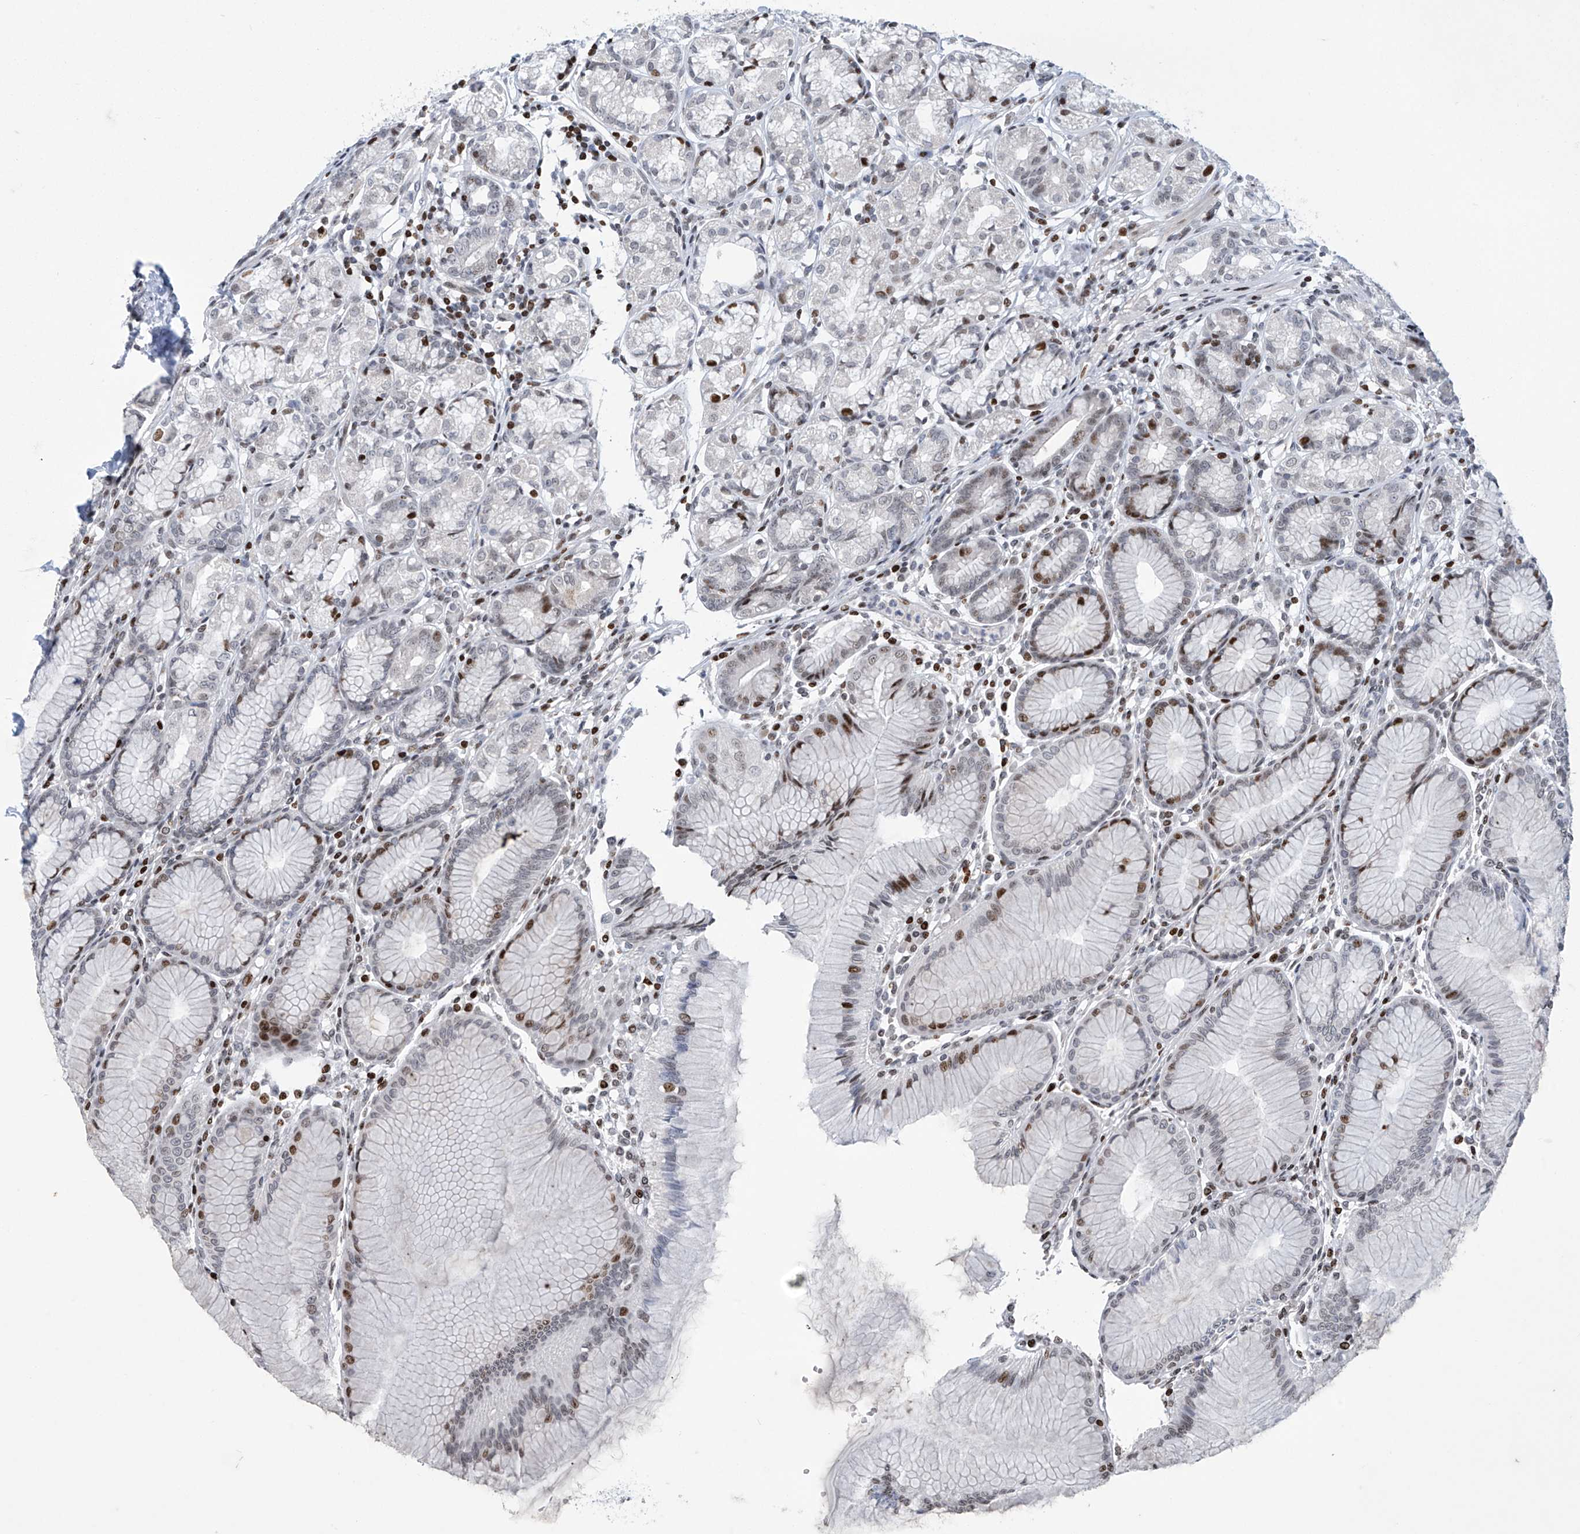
{"staining": {"intensity": "moderate", "quantity": "<25%", "location": "nuclear"}, "tissue": "stomach", "cell_type": "Glandular cells", "image_type": "normal", "snomed": [{"axis": "morphology", "description": "Normal tissue, NOS"}, {"axis": "topography", "description": "Stomach"}], "caption": "IHC (DAB) staining of benign human stomach shows moderate nuclear protein expression in approximately <25% of glandular cells. (IHC, brightfield microscopy, high magnification).", "gene": "RFX7", "patient": {"sex": "female", "age": 57}}